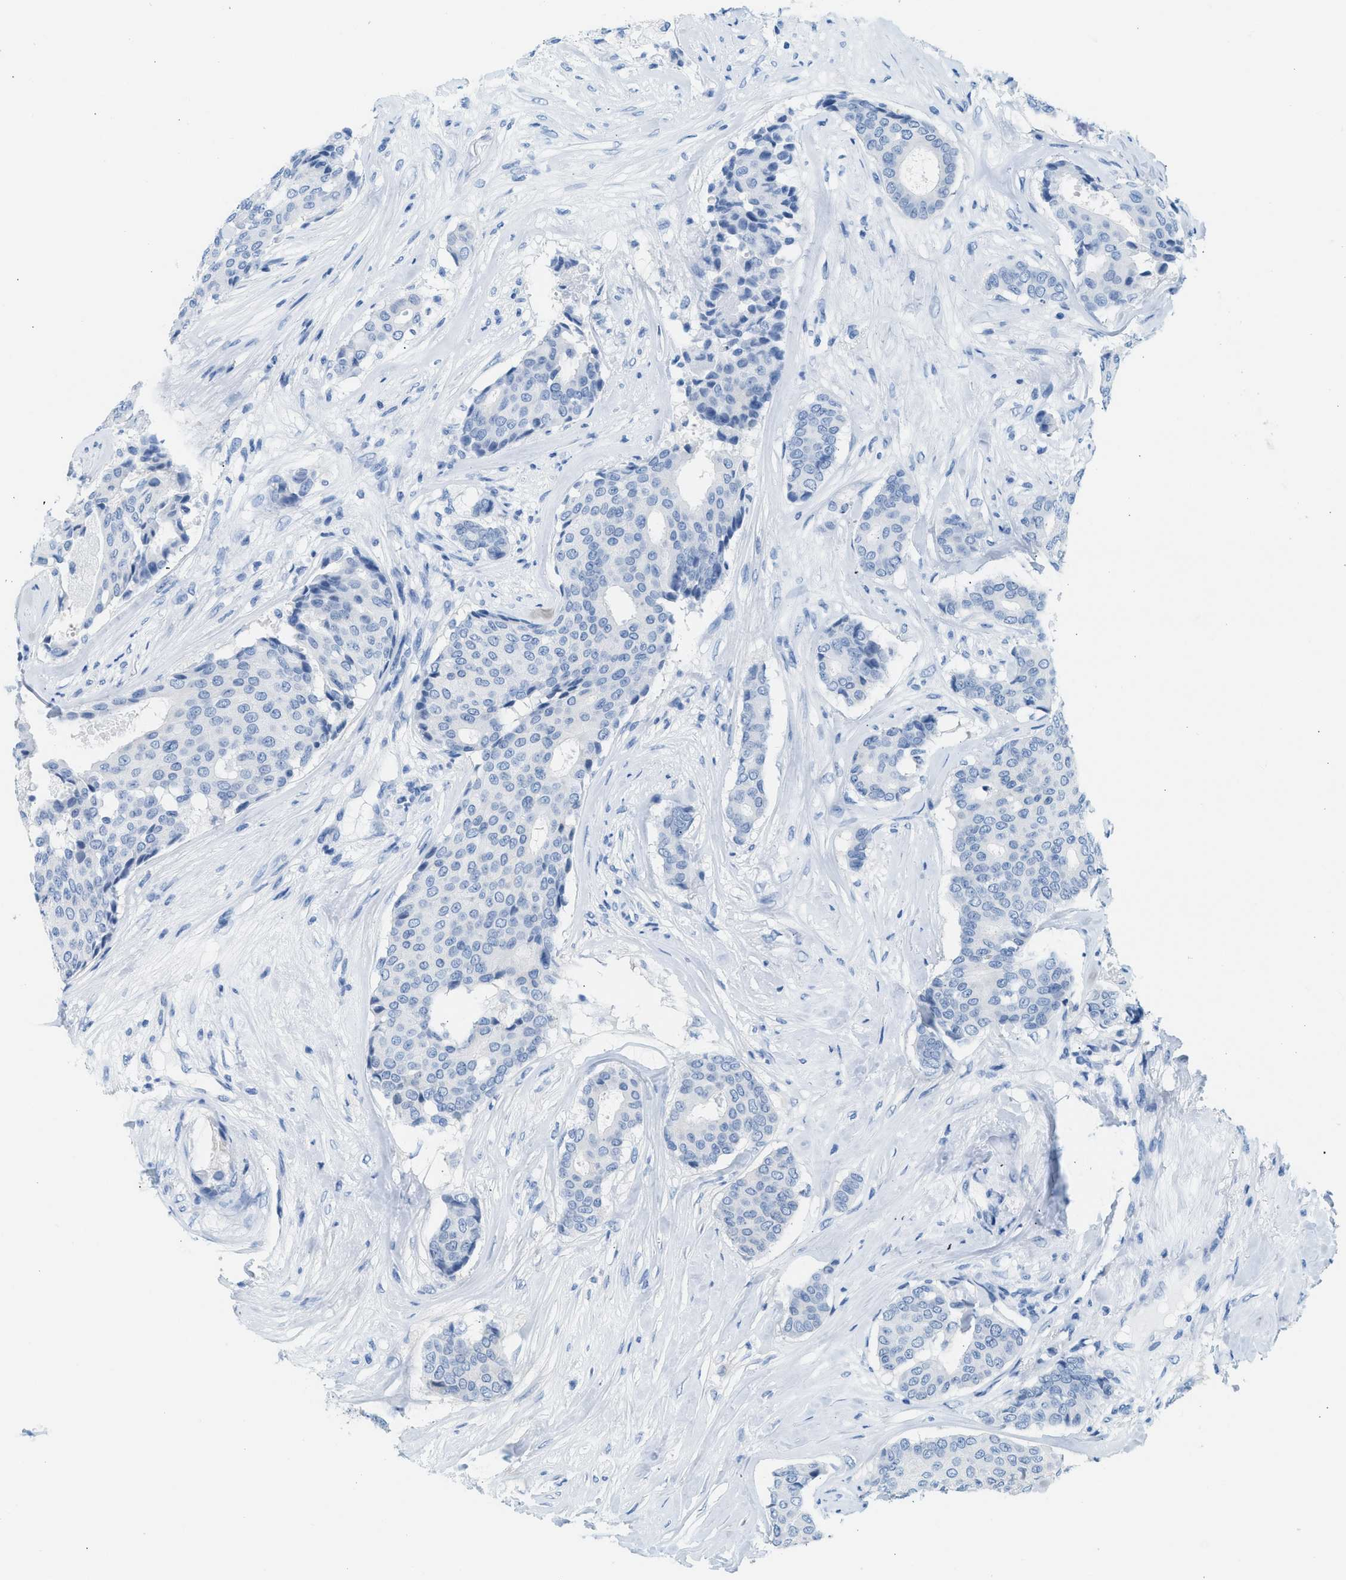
{"staining": {"intensity": "negative", "quantity": "none", "location": "none"}, "tissue": "breast cancer", "cell_type": "Tumor cells", "image_type": "cancer", "snomed": [{"axis": "morphology", "description": "Duct carcinoma"}, {"axis": "topography", "description": "Breast"}], "caption": "Human breast infiltrating ductal carcinoma stained for a protein using IHC shows no expression in tumor cells.", "gene": "SPAM1", "patient": {"sex": "female", "age": 75}}